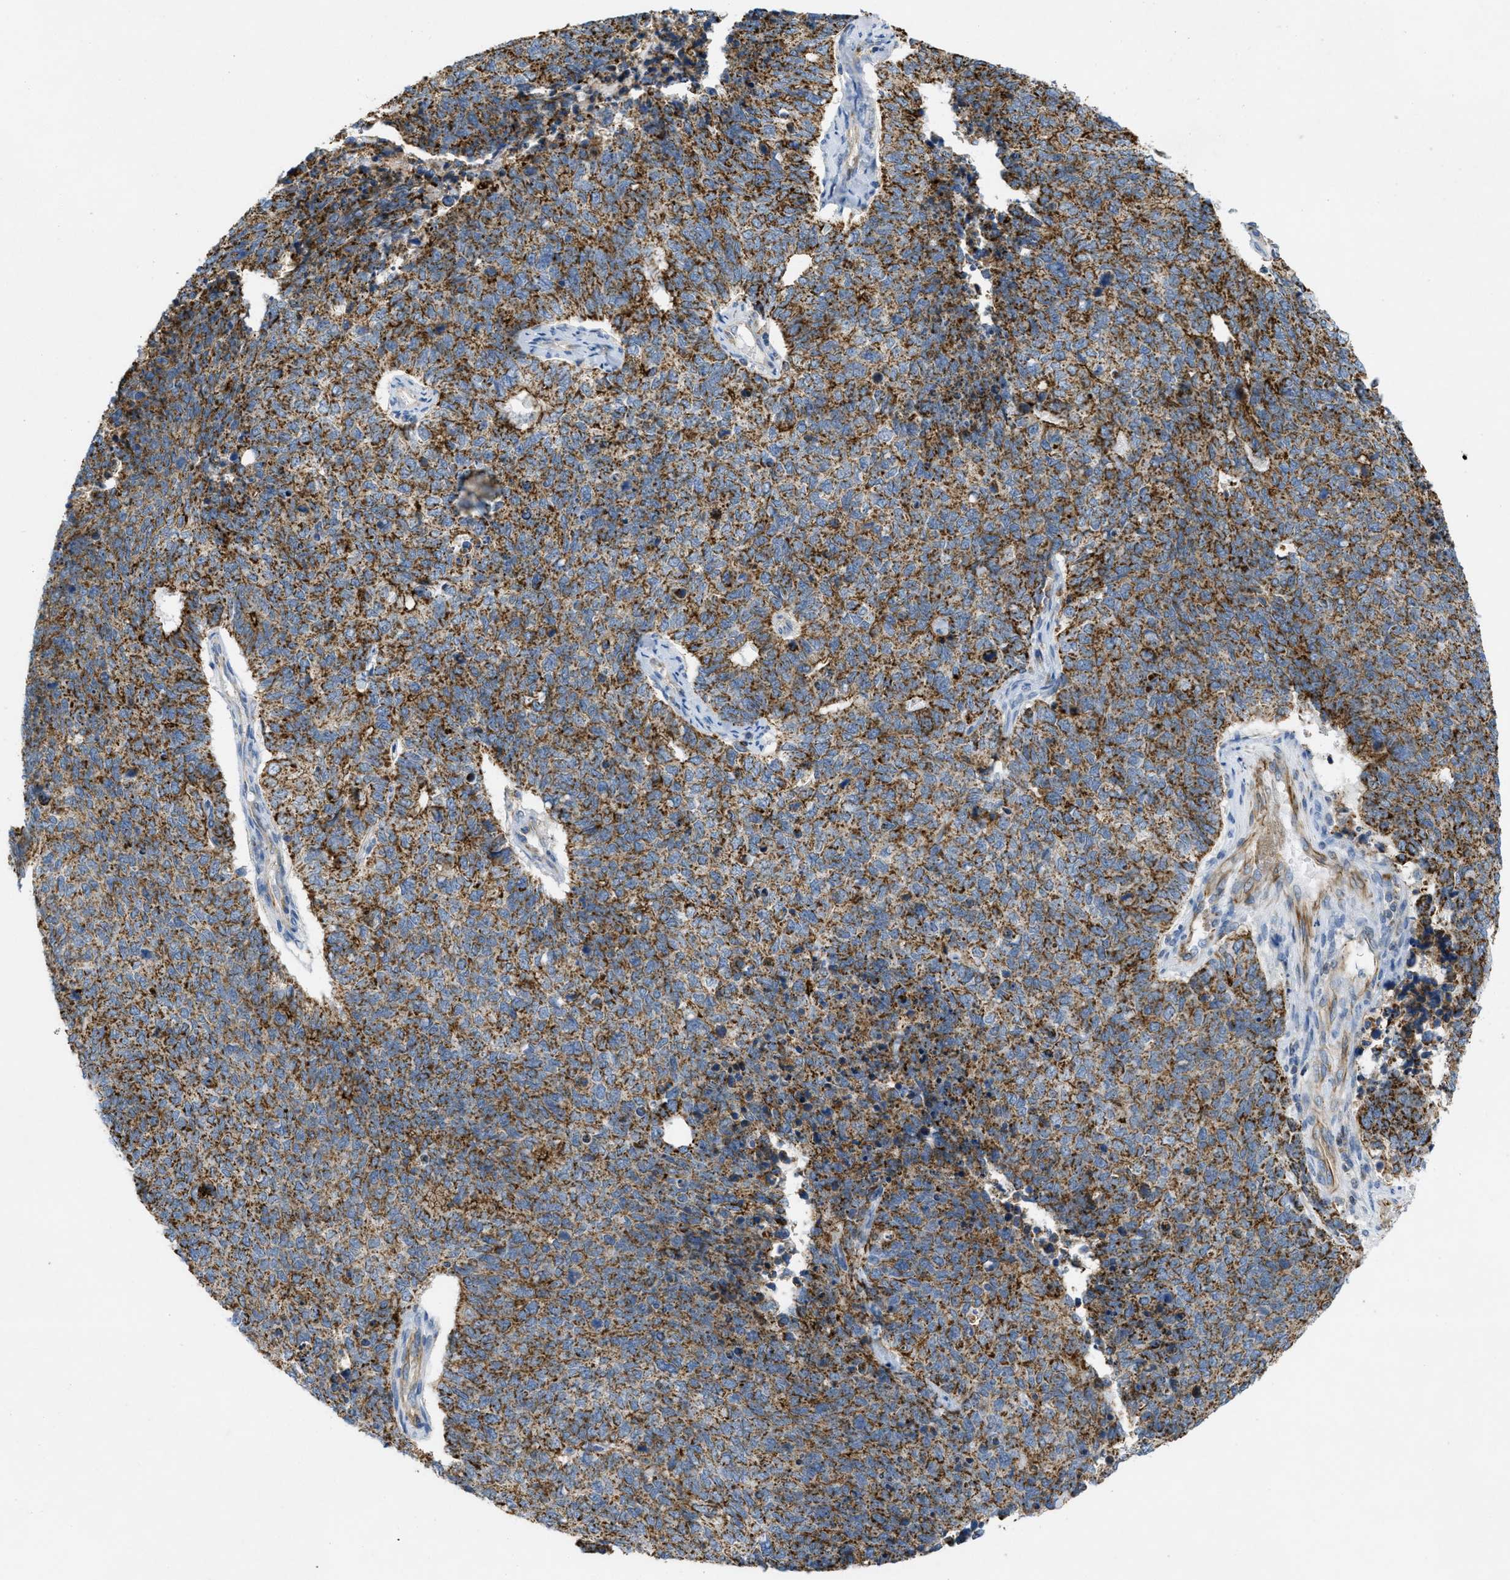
{"staining": {"intensity": "strong", "quantity": ">75%", "location": "cytoplasmic/membranous"}, "tissue": "cervical cancer", "cell_type": "Tumor cells", "image_type": "cancer", "snomed": [{"axis": "morphology", "description": "Squamous cell carcinoma, NOS"}, {"axis": "topography", "description": "Cervix"}], "caption": "The immunohistochemical stain shows strong cytoplasmic/membranous staining in tumor cells of cervical cancer (squamous cell carcinoma) tissue.", "gene": "BTN3A1", "patient": {"sex": "female", "age": 63}}